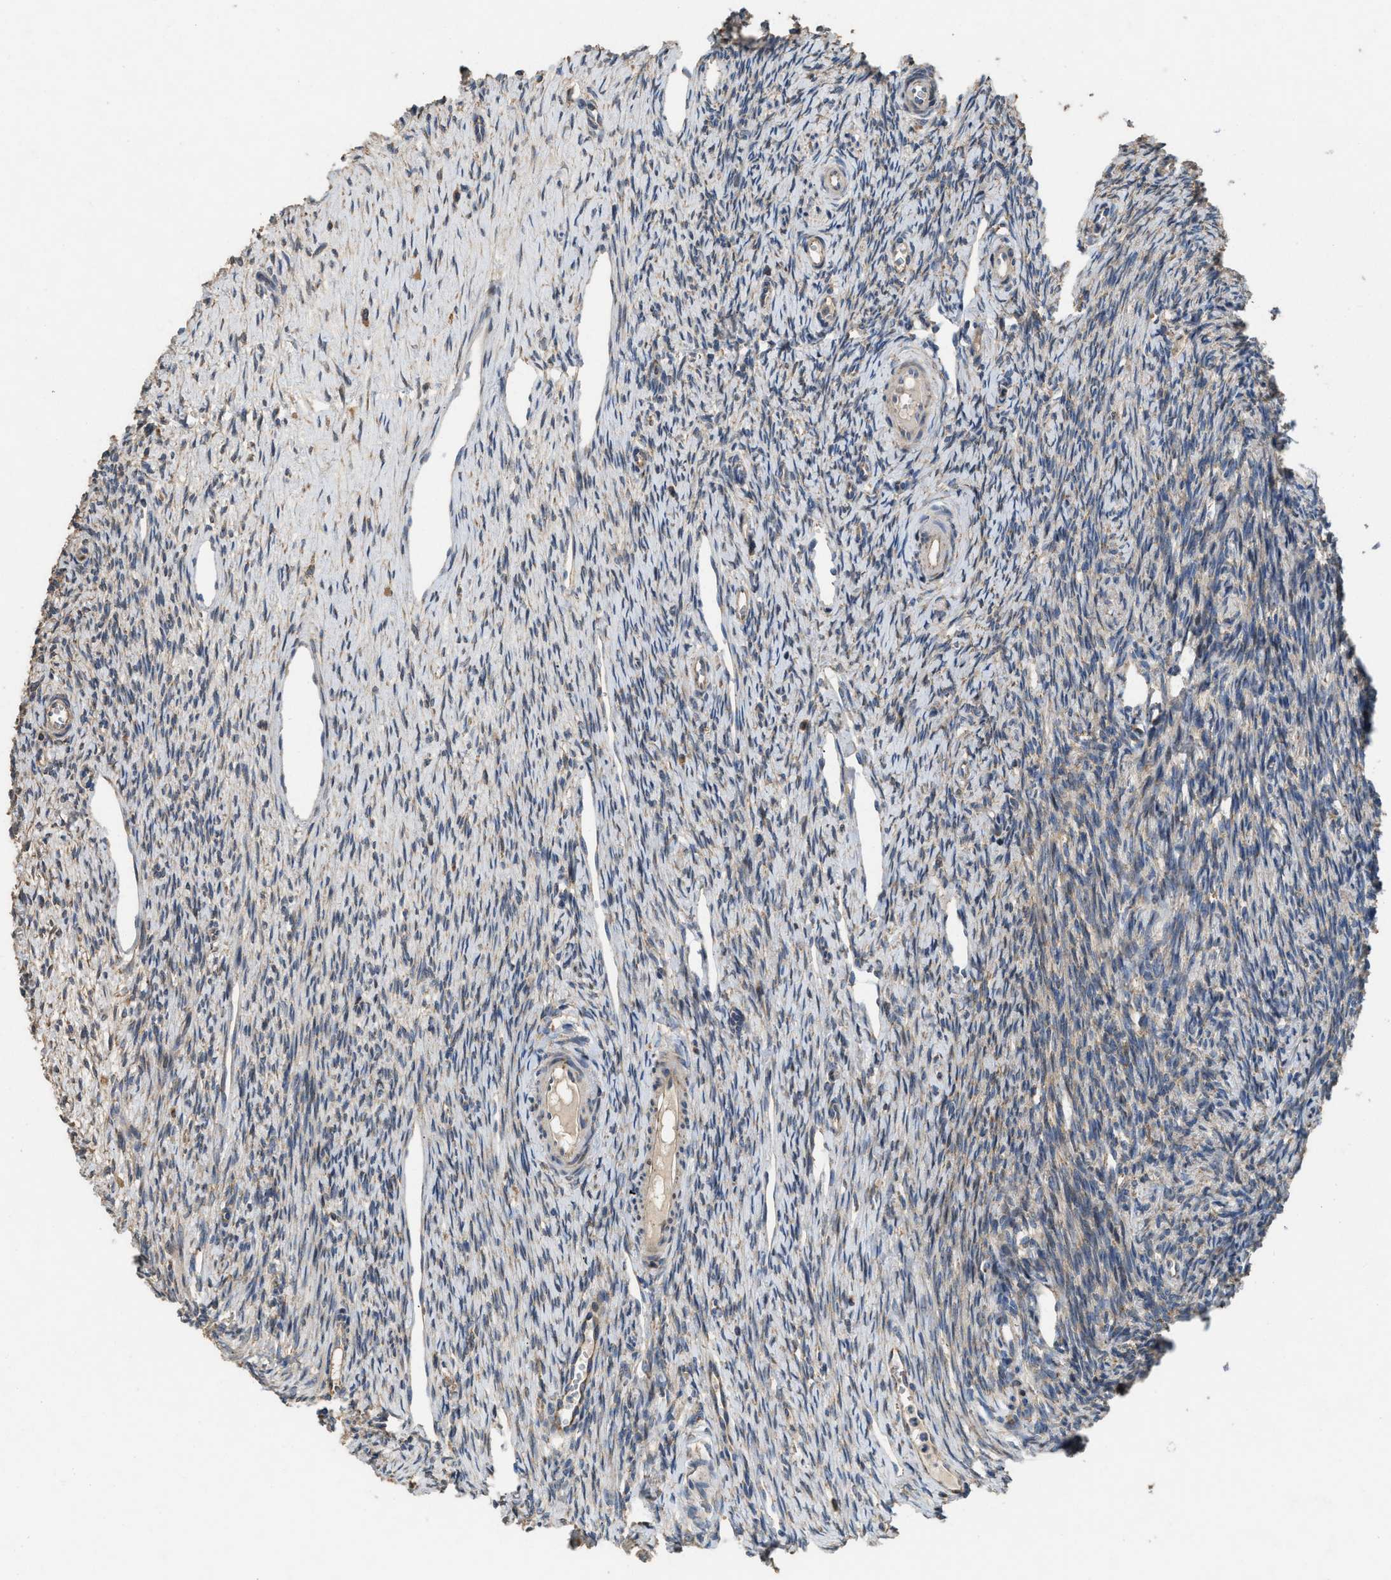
{"staining": {"intensity": "weak", "quantity": "25%-75%", "location": "cytoplasmic/membranous"}, "tissue": "ovary", "cell_type": "Ovarian stroma cells", "image_type": "normal", "snomed": [{"axis": "morphology", "description": "Normal tissue, NOS"}, {"axis": "topography", "description": "Ovary"}], "caption": "Protein expression analysis of normal human ovary reveals weak cytoplasmic/membranous expression in approximately 25%-75% of ovarian stroma cells. The protein is shown in brown color, while the nuclei are stained blue.", "gene": "TMEM150A", "patient": {"sex": "female", "age": 33}}